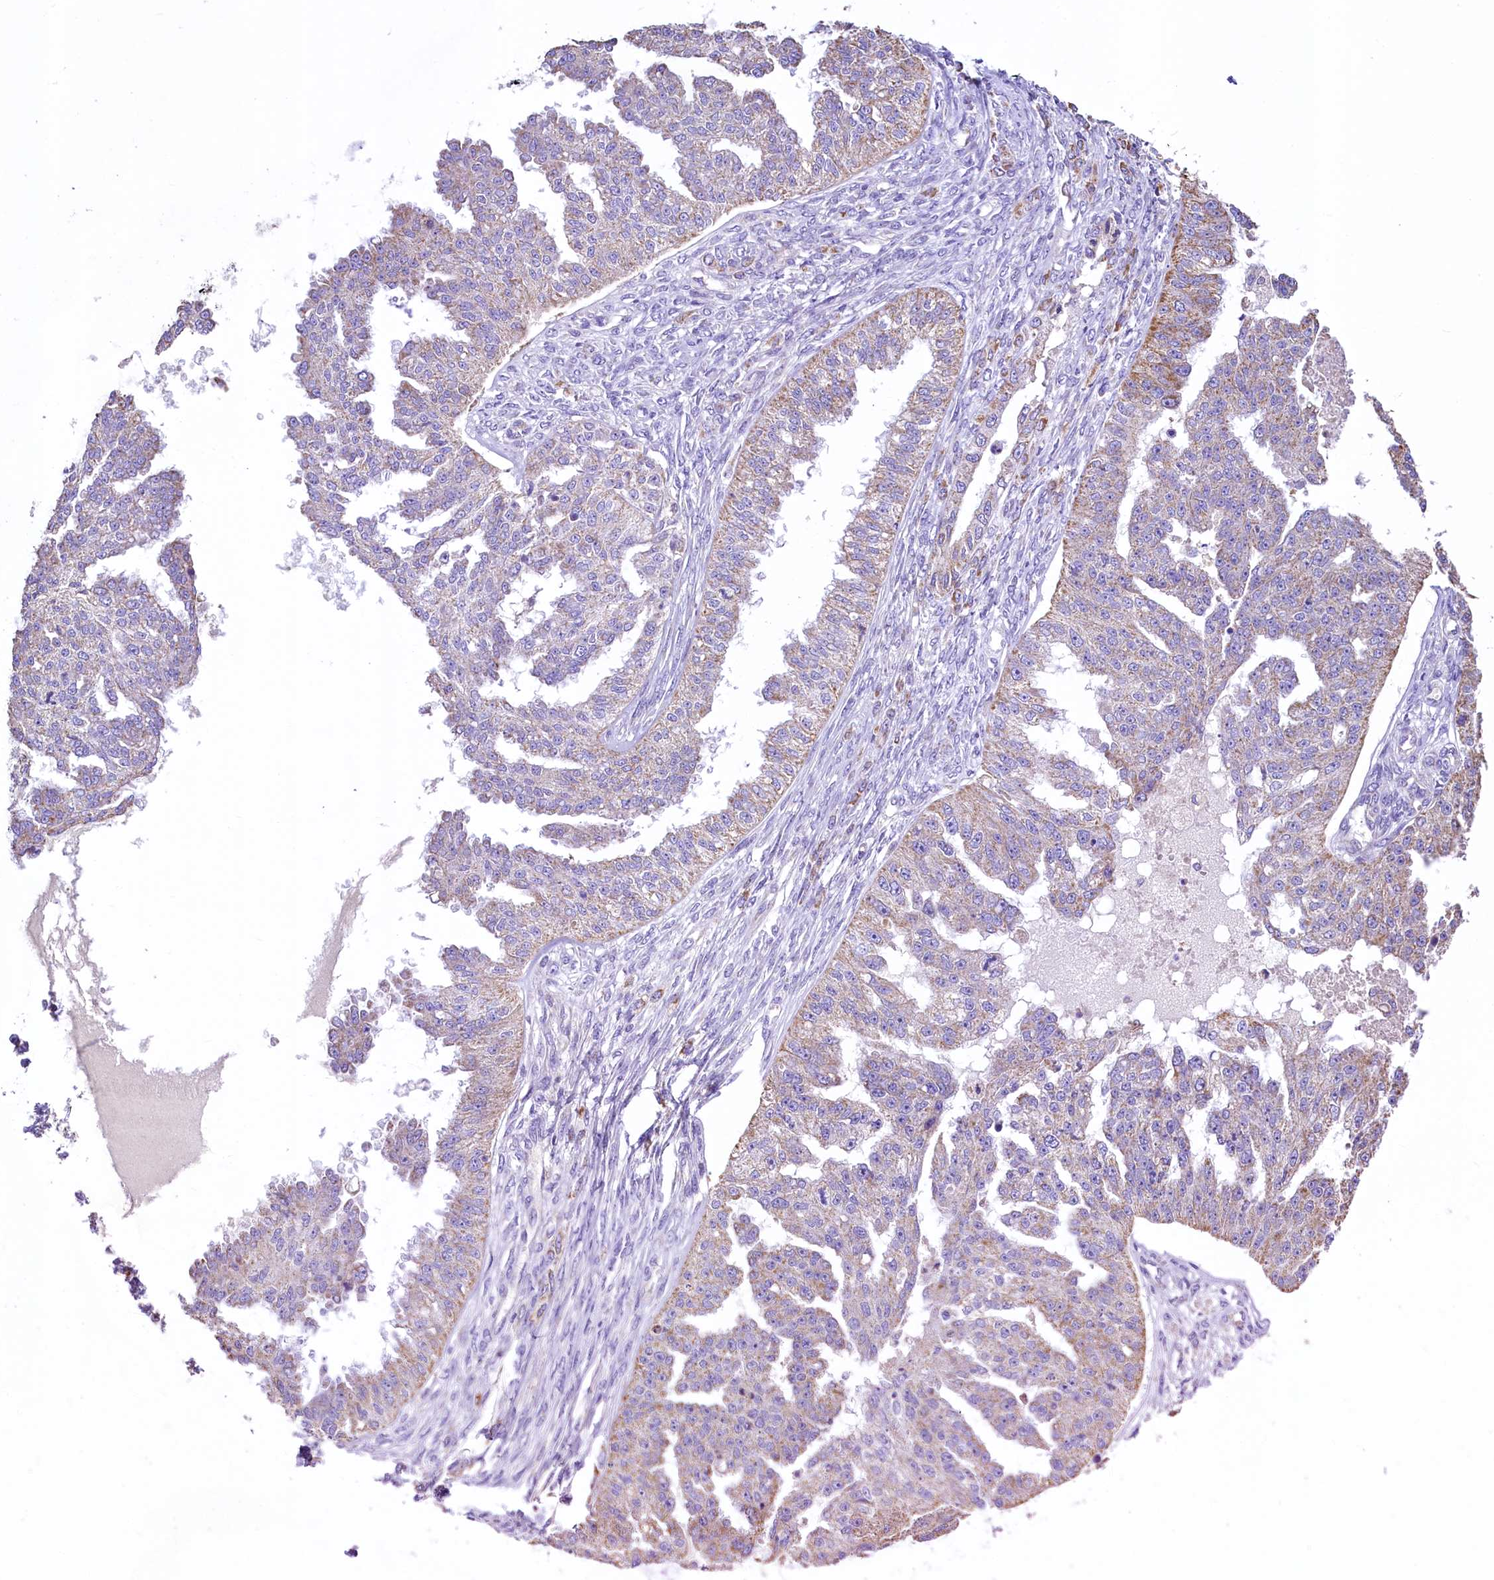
{"staining": {"intensity": "moderate", "quantity": "25%-75%", "location": "cytoplasmic/membranous"}, "tissue": "ovarian cancer", "cell_type": "Tumor cells", "image_type": "cancer", "snomed": [{"axis": "morphology", "description": "Cystadenocarcinoma, serous, NOS"}, {"axis": "topography", "description": "Ovary"}], "caption": "The image shows a brown stain indicating the presence of a protein in the cytoplasmic/membranous of tumor cells in ovarian serous cystadenocarcinoma.", "gene": "IDH3A", "patient": {"sex": "female", "age": 58}}